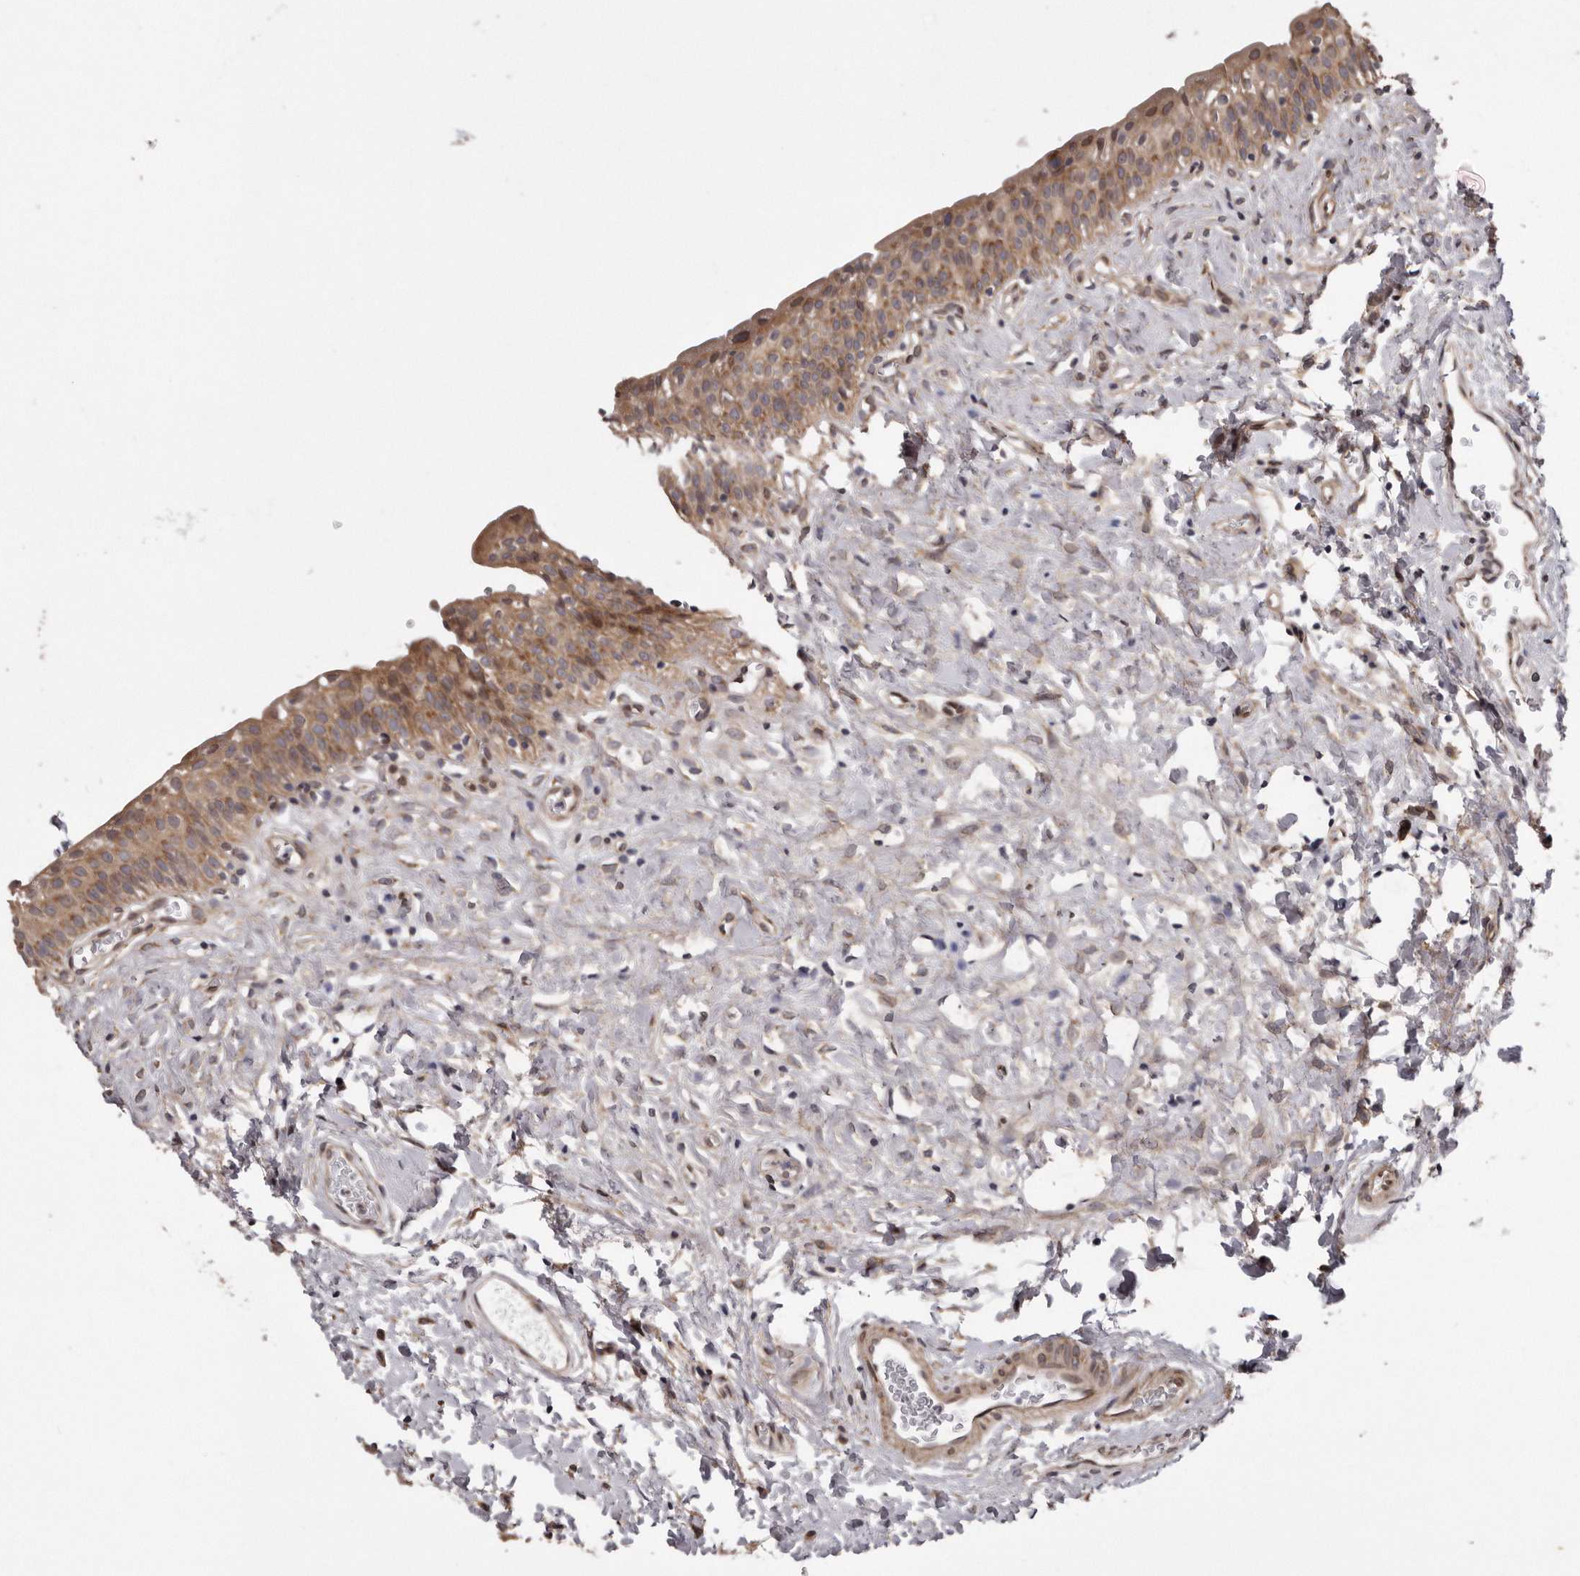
{"staining": {"intensity": "moderate", "quantity": ">75%", "location": "cytoplasmic/membranous"}, "tissue": "urinary bladder", "cell_type": "Urothelial cells", "image_type": "normal", "snomed": [{"axis": "morphology", "description": "Normal tissue, NOS"}, {"axis": "topography", "description": "Urinary bladder"}], "caption": "A brown stain highlights moderate cytoplasmic/membranous expression of a protein in urothelial cells of unremarkable urinary bladder. The staining was performed using DAB (3,3'-diaminobenzidine), with brown indicating positive protein expression. Nuclei are stained blue with hematoxylin.", "gene": "ARMCX1", "patient": {"sex": "male", "age": 51}}